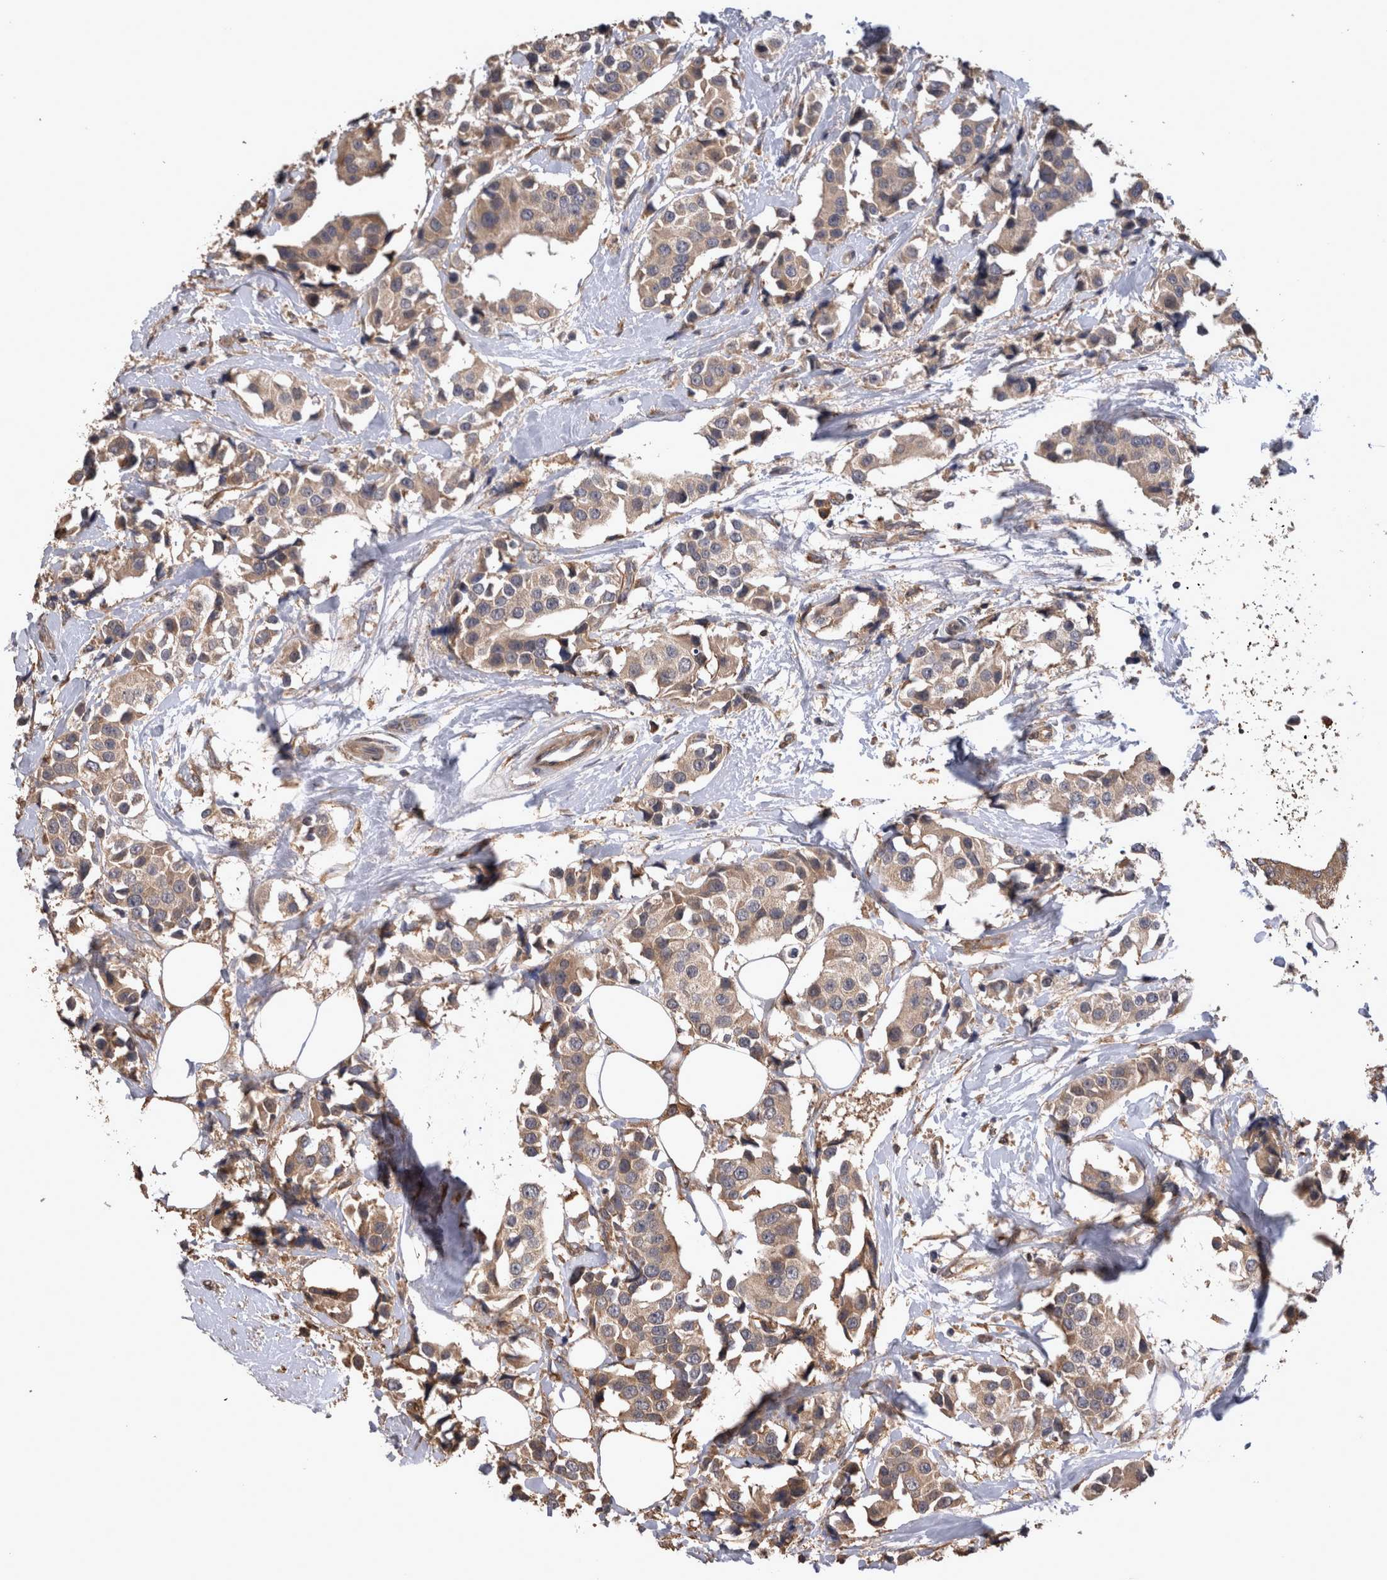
{"staining": {"intensity": "weak", "quantity": ">75%", "location": "cytoplasmic/membranous"}, "tissue": "breast cancer", "cell_type": "Tumor cells", "image_type": "cancer", "snomed": [{"axis": "morphology", "description": "Normal tissue, NOS"}, {"axis": "morphology", "description": "Duct carcinoma"}, {"axis": "topography", "description": "Breast"}], "caption": "Immunohistochemical staining of human breast infiltrating ductal carcinoma shows low levels of weak cytoplasmic/membranous positivity in approximately >75% of tumor cells.", "gene": "TMED7", "patient": {"sex": "female", "age": 39}}